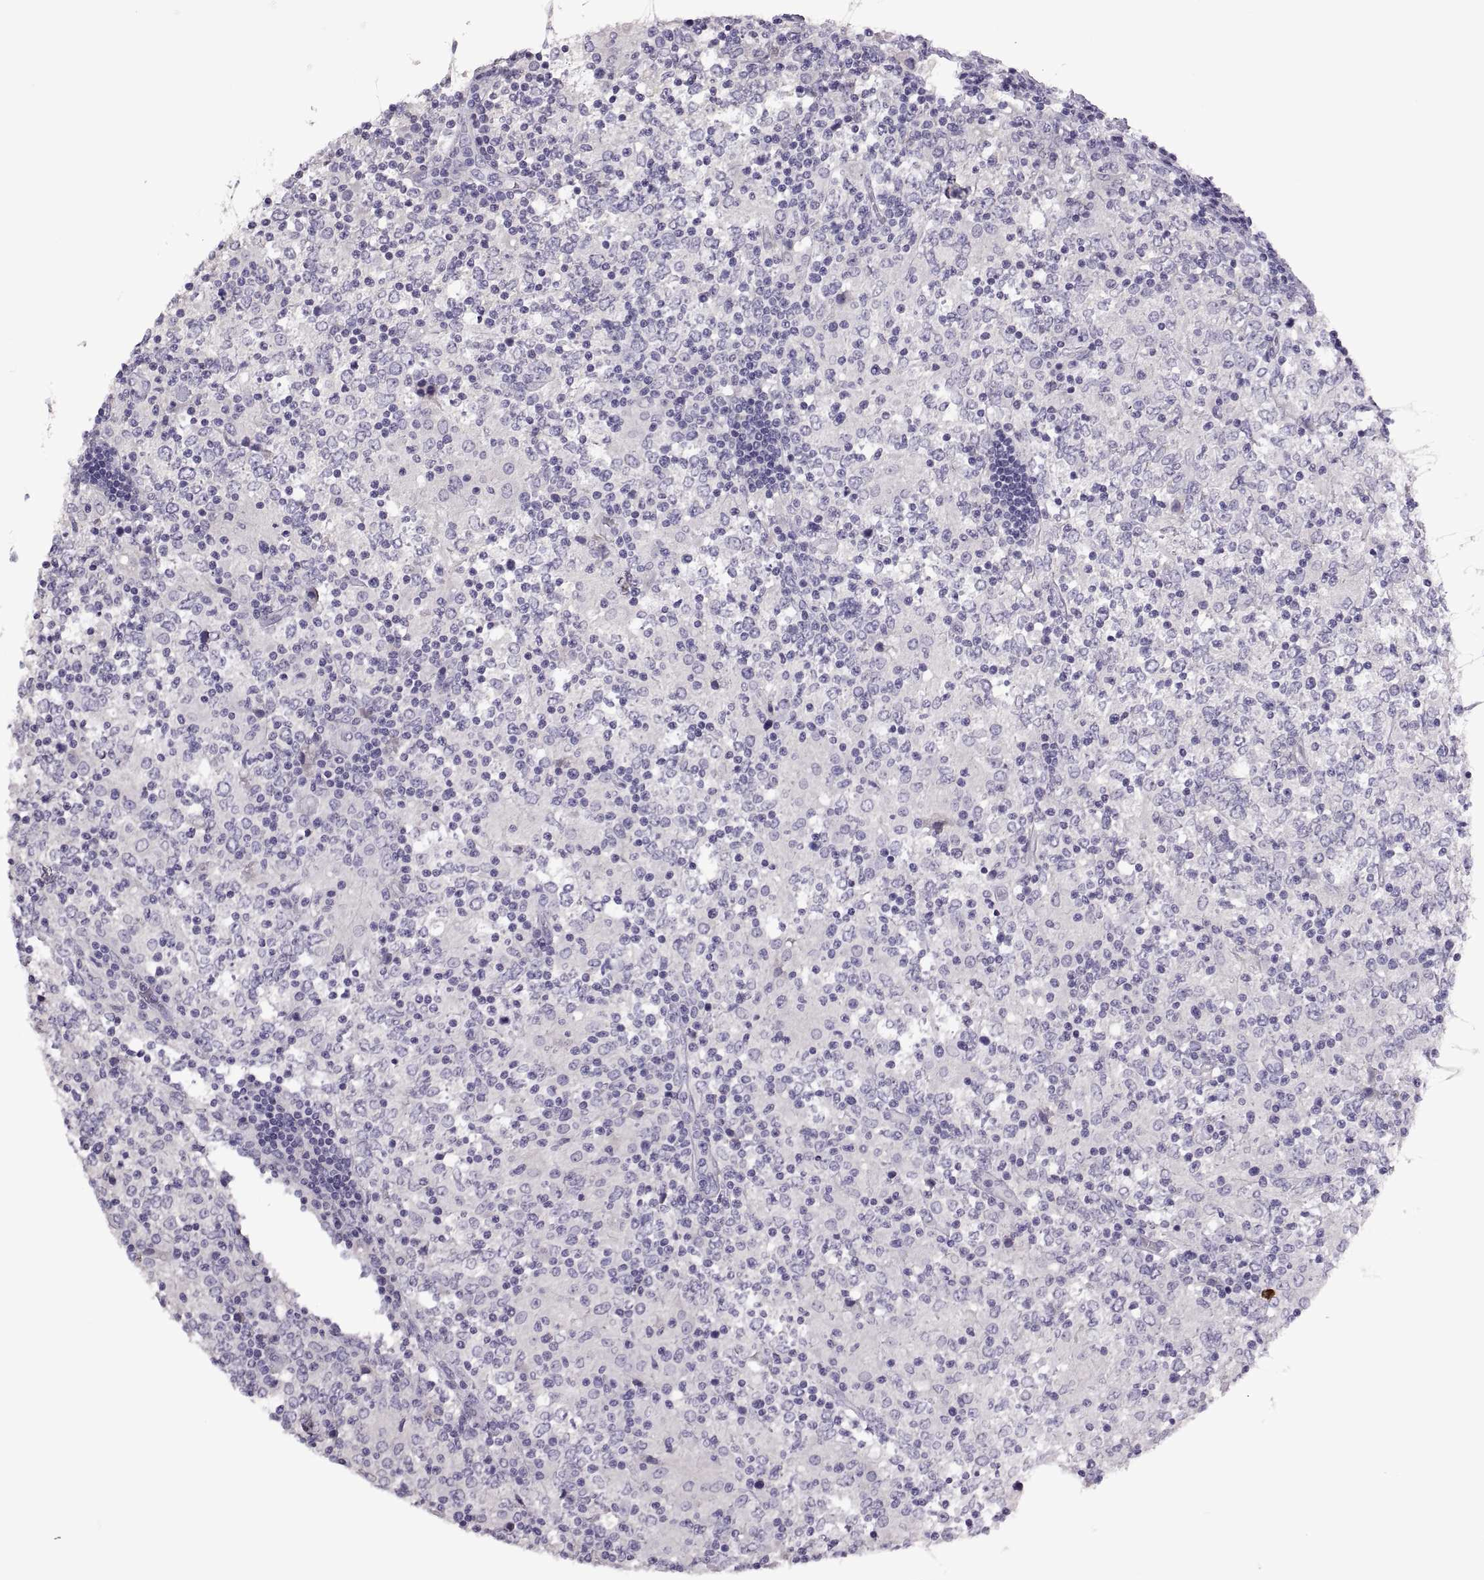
{"staining": {"intensity": "negative", "quantity": "none", "location": "none"}, "tissue": "lymphoma", "cell_type": "Tumor cells", "image_type": "cancer", "snomed": [{"axis": "morphology", "description": "Malignant lymphoma, non-Hodgkin's type, High grade"}, {"axis": "topography", "description": "Lymph node"}], "caption": "Immunohistochemical staining of lymphoma demonstrates no significant staining in tumor cells. (Stains: DAB immunohistochemistry with hematoxylin counter stain, Microscopy: brightfield microscopy at high magnification).", "gene": "TBX19", "patient": {"sex": "female", "age": 84}}